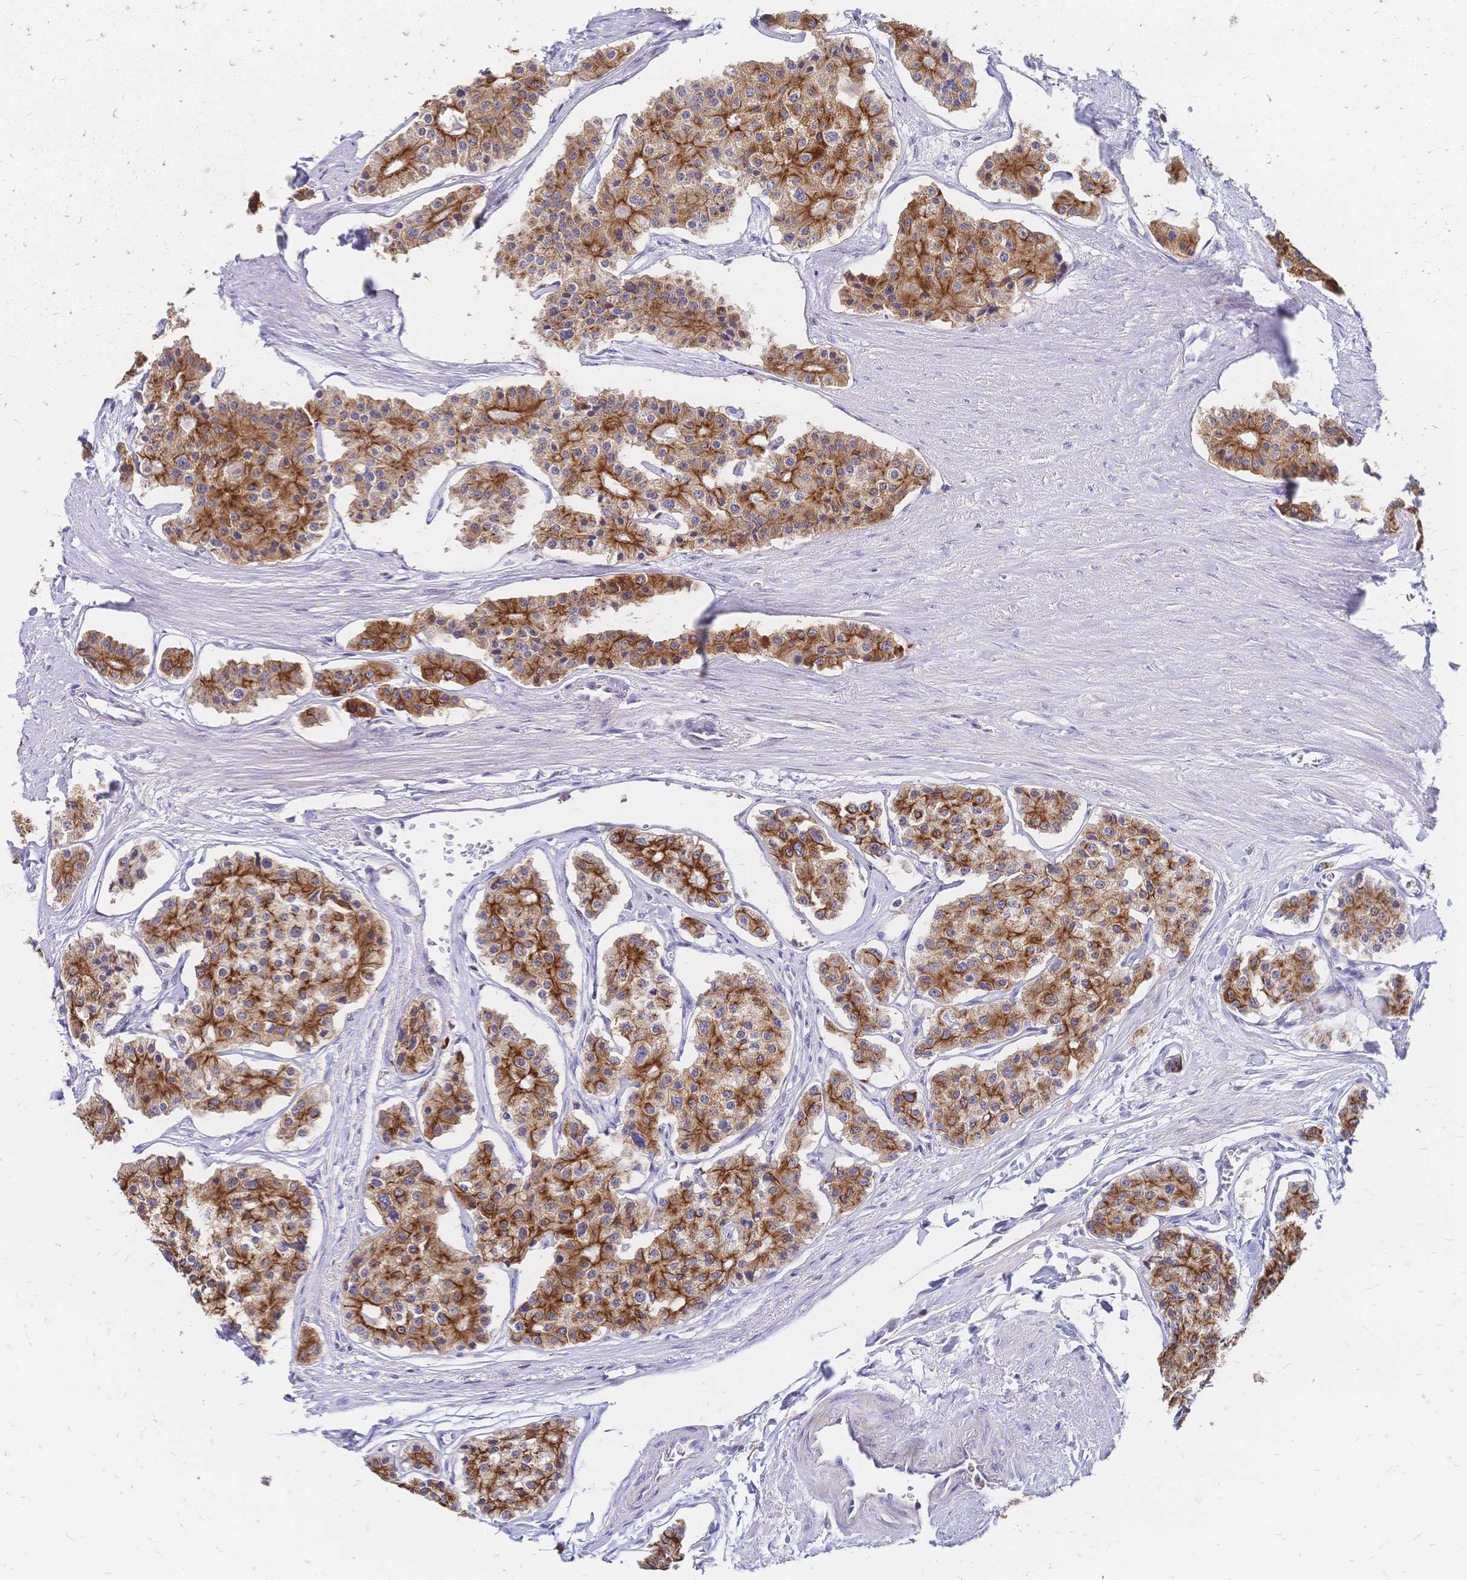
{"staining": {"intensity": "moderate", "quantity": ">75%", "location": "cytoplasmic/membranous"}, "tissue": "carcinoid", "cell_type": "Tumor cells", "image_type": "cancer", "snomed": [{"axis": "morphology", "description": "Carcinoid, malignant, NOS"}, {"axis": "topography", "description": "Small intestine"}], "caption": "Brown immunohistochemical staining in carcinoid shows moderate cytoplasmic/membranous expression in approximately >75% of tumor cells.", "gene": "DTNB", "patient": {"sex": "female", "age": 65}}